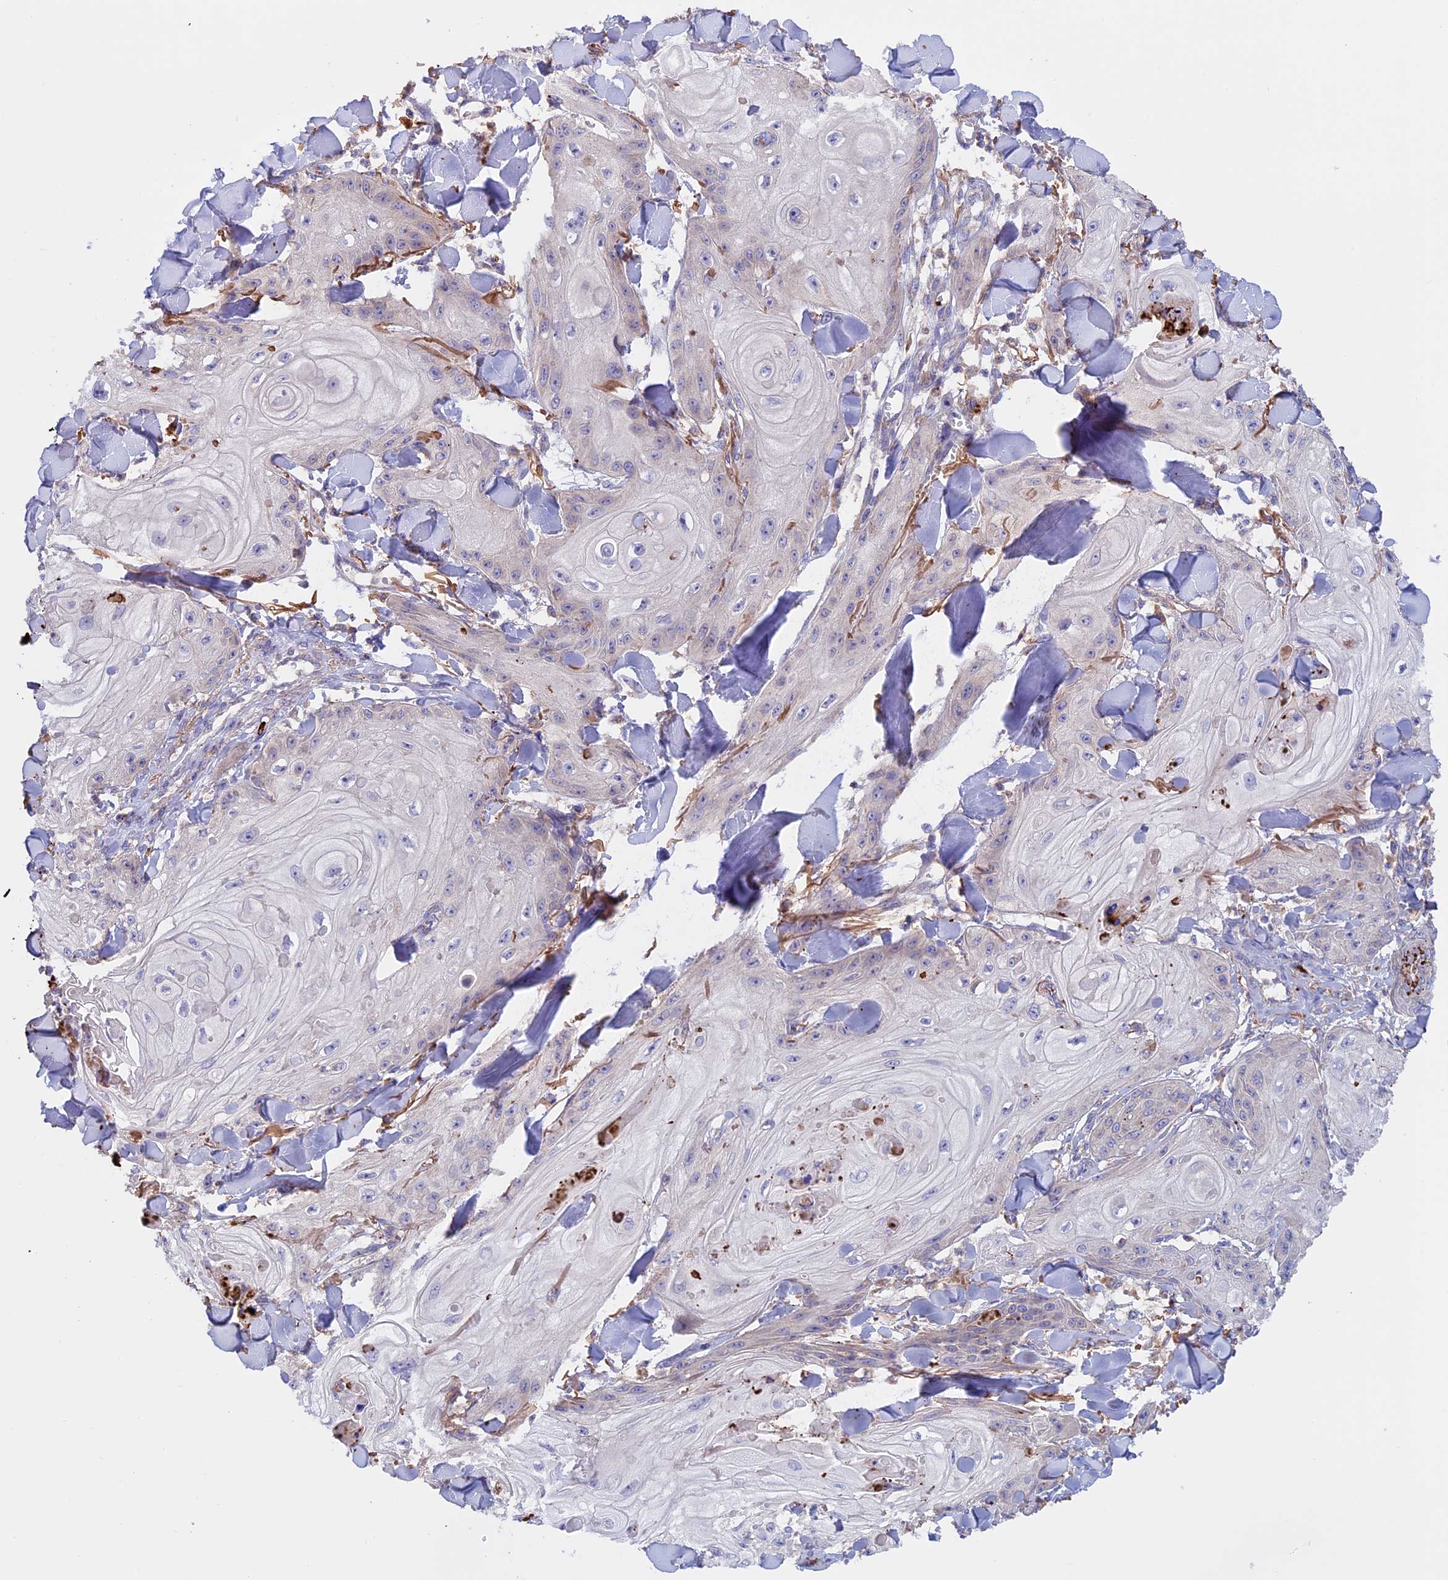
{"staining": {"intensity": "negative", "quantity": "none", "location": "none"}, "tissue": "skin cancer", "cell_type": "Tumor cells", "image_type": "cancer", "snomed": [{"axis": "morphology", "description": "Squamous cell carcinoma, NOS"}, {"axis": "topography", "description": "Skin"}], "caption": "Protein analysis of skin squamous cell carcinoma exhibits no significant staining in tumor cells.", "gene": "PTPN9", "patient": {"sex": "male", "age": 74}}